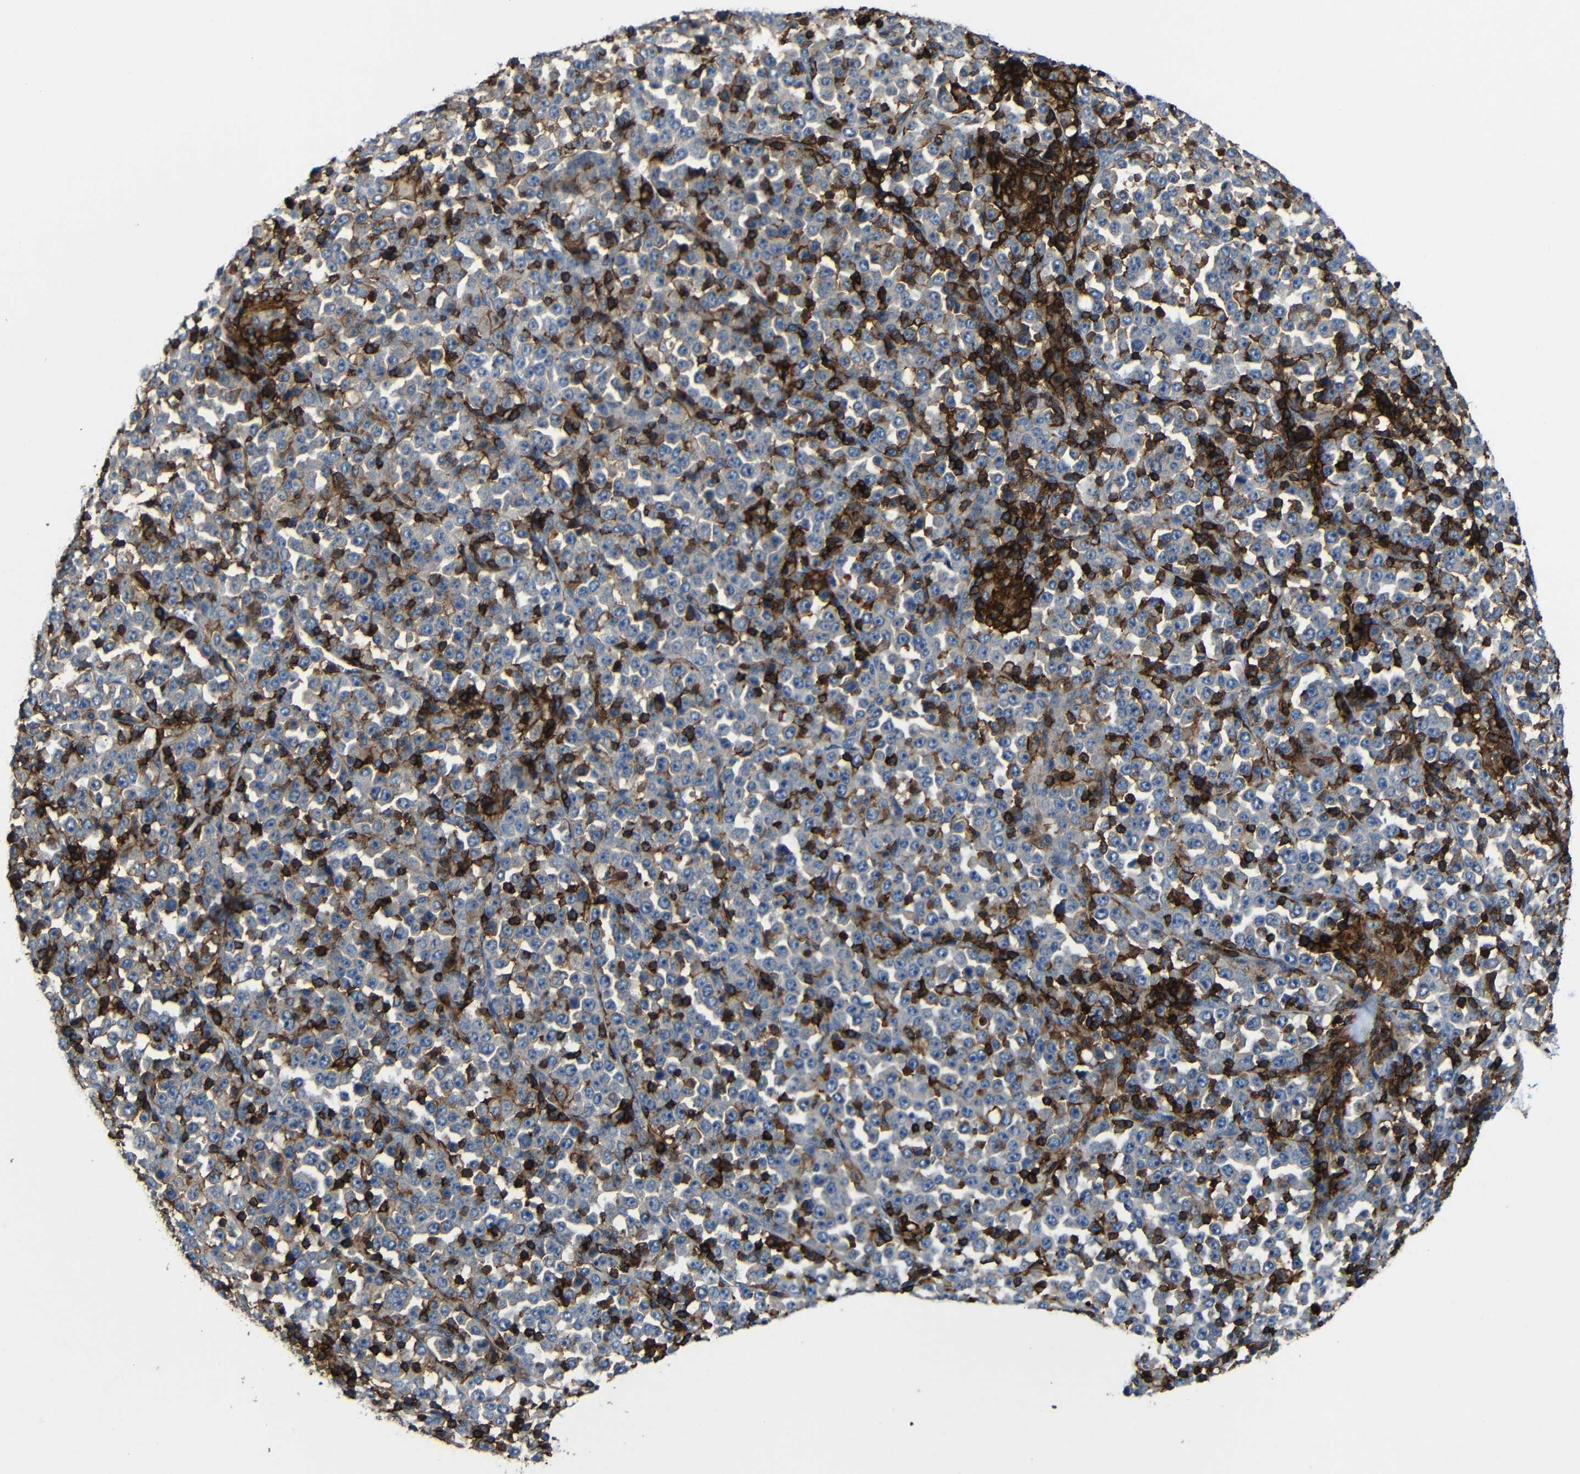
{"staining": {"intensity": "weak", "quantity": "25%-75%", "location": "cytoplasmic/membranous"}, "tissue": "stomach cancer", "cell_type": "Tumor cells", "image_type": "cancer", "snomed": [{"axis": "morphology", "description": "Normal tissue, NOS"}, {"axis": "morphology", "description": "Adenocarcinoma, NOS"}, {"axis": "topography", "description": "Stomach, upper"}, {"axis": "topography", "description": "Stomach"}], "caption": "Stomach cancer (adenocarcinoma) stained with a brown dye displays weak cytoplasmic/membranous positive positivity in about 25%-75% of tumor cells.", "gene": "P2RY12", "patient": {"sex": "male", "age": 59}}